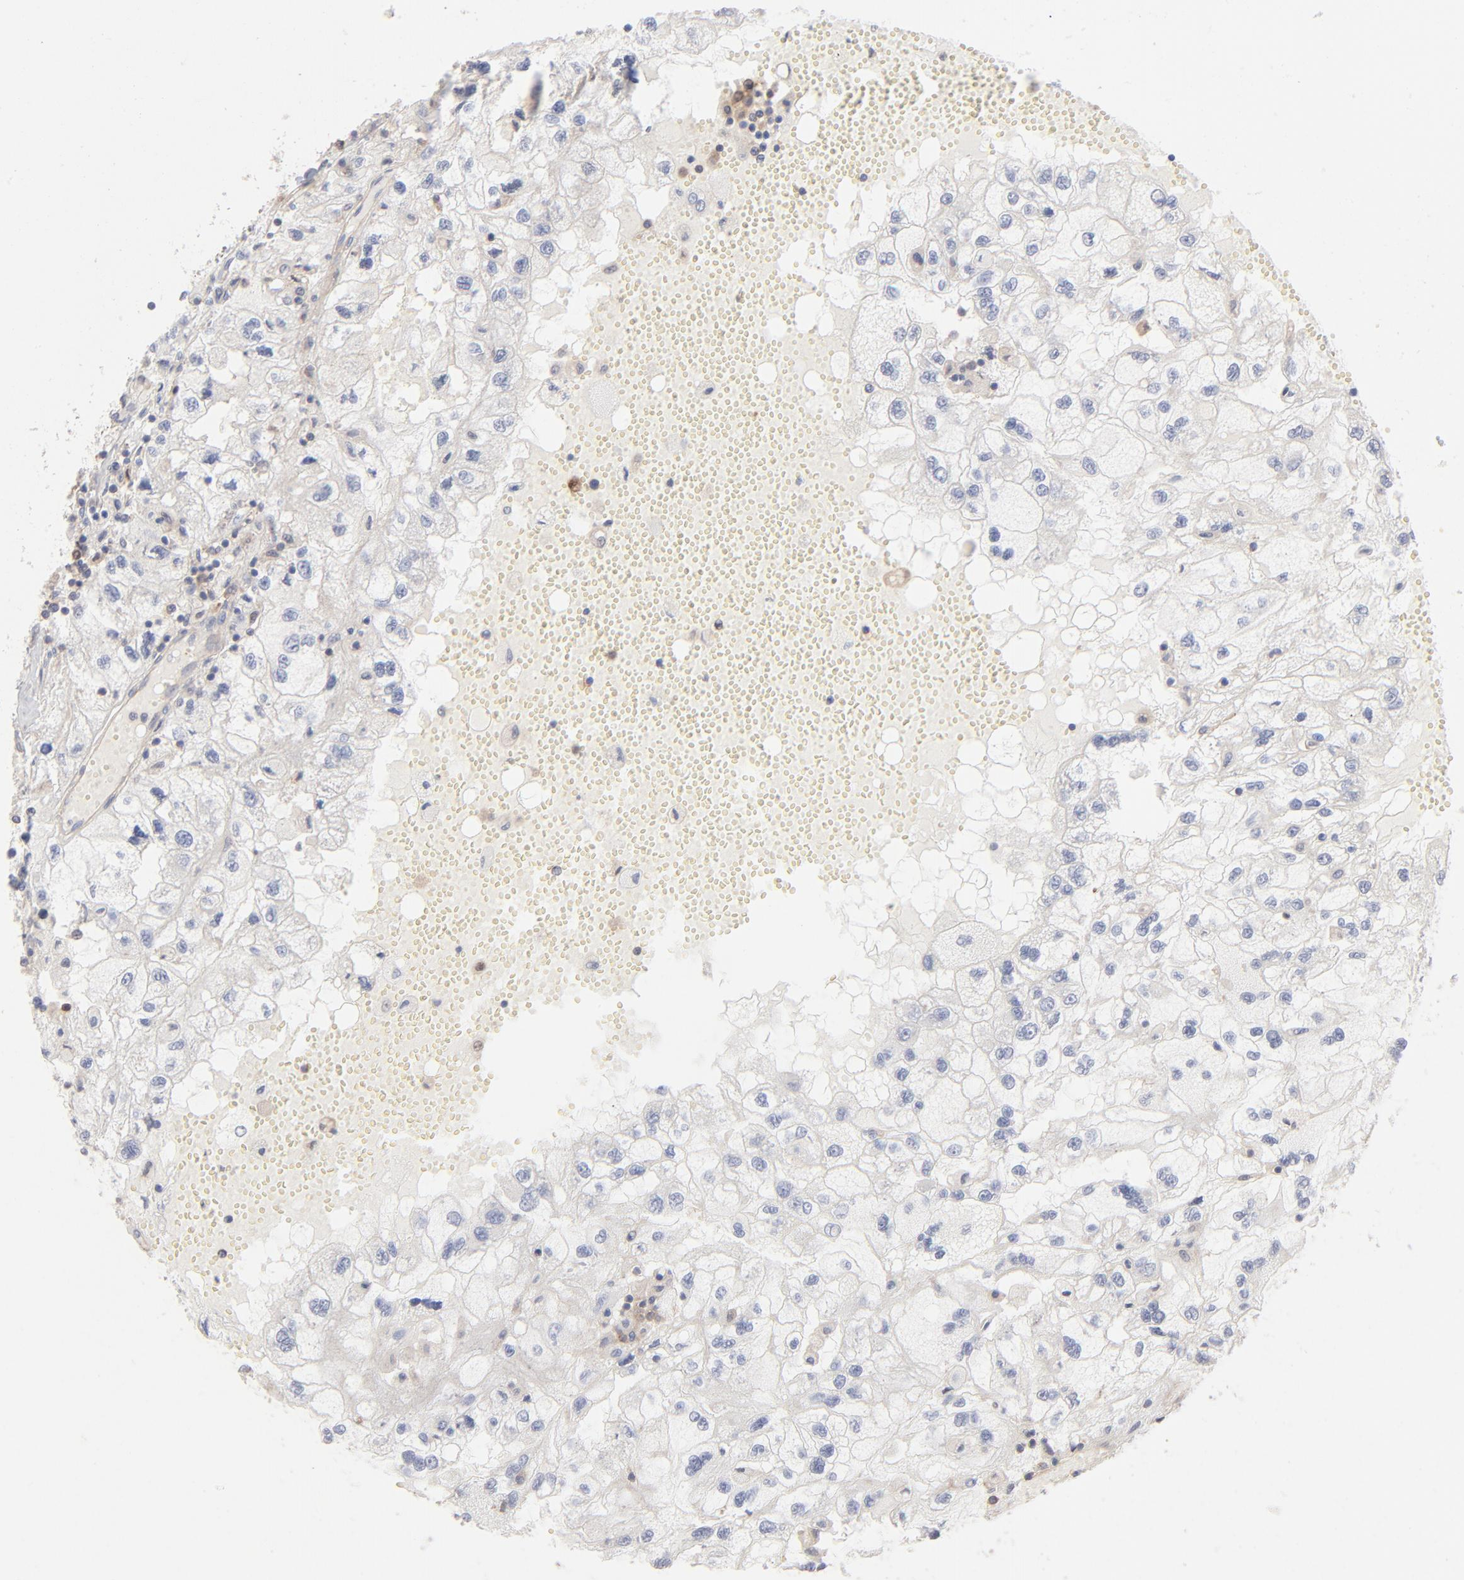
{"staining": {"intensity": "negative", "quantity": "none", "location": "none"}, "tissue": "renal cancer", "cell_type": "Tumor cells", "image_type": "cancer", "snomed": [{"axis": "morphology", "description": "Normal tissue, NOS"}, {"axis": "morphology", "description": "Adenocarcinoma, NOS"}, {"axis": "topography", "description": "Kidney"}], "caption": "IHC micrograph of human renal cancer stained for a protein (brown), which exhibits no expression in tumor cells. The staining was performed using DAB to visualize the protein expression in brown, while the nuclei were stained in blue with hematoxylin (Magnification: 20x).", "gene": "ARHGEF6", "patient": {"sex": "male", "age": 71}}